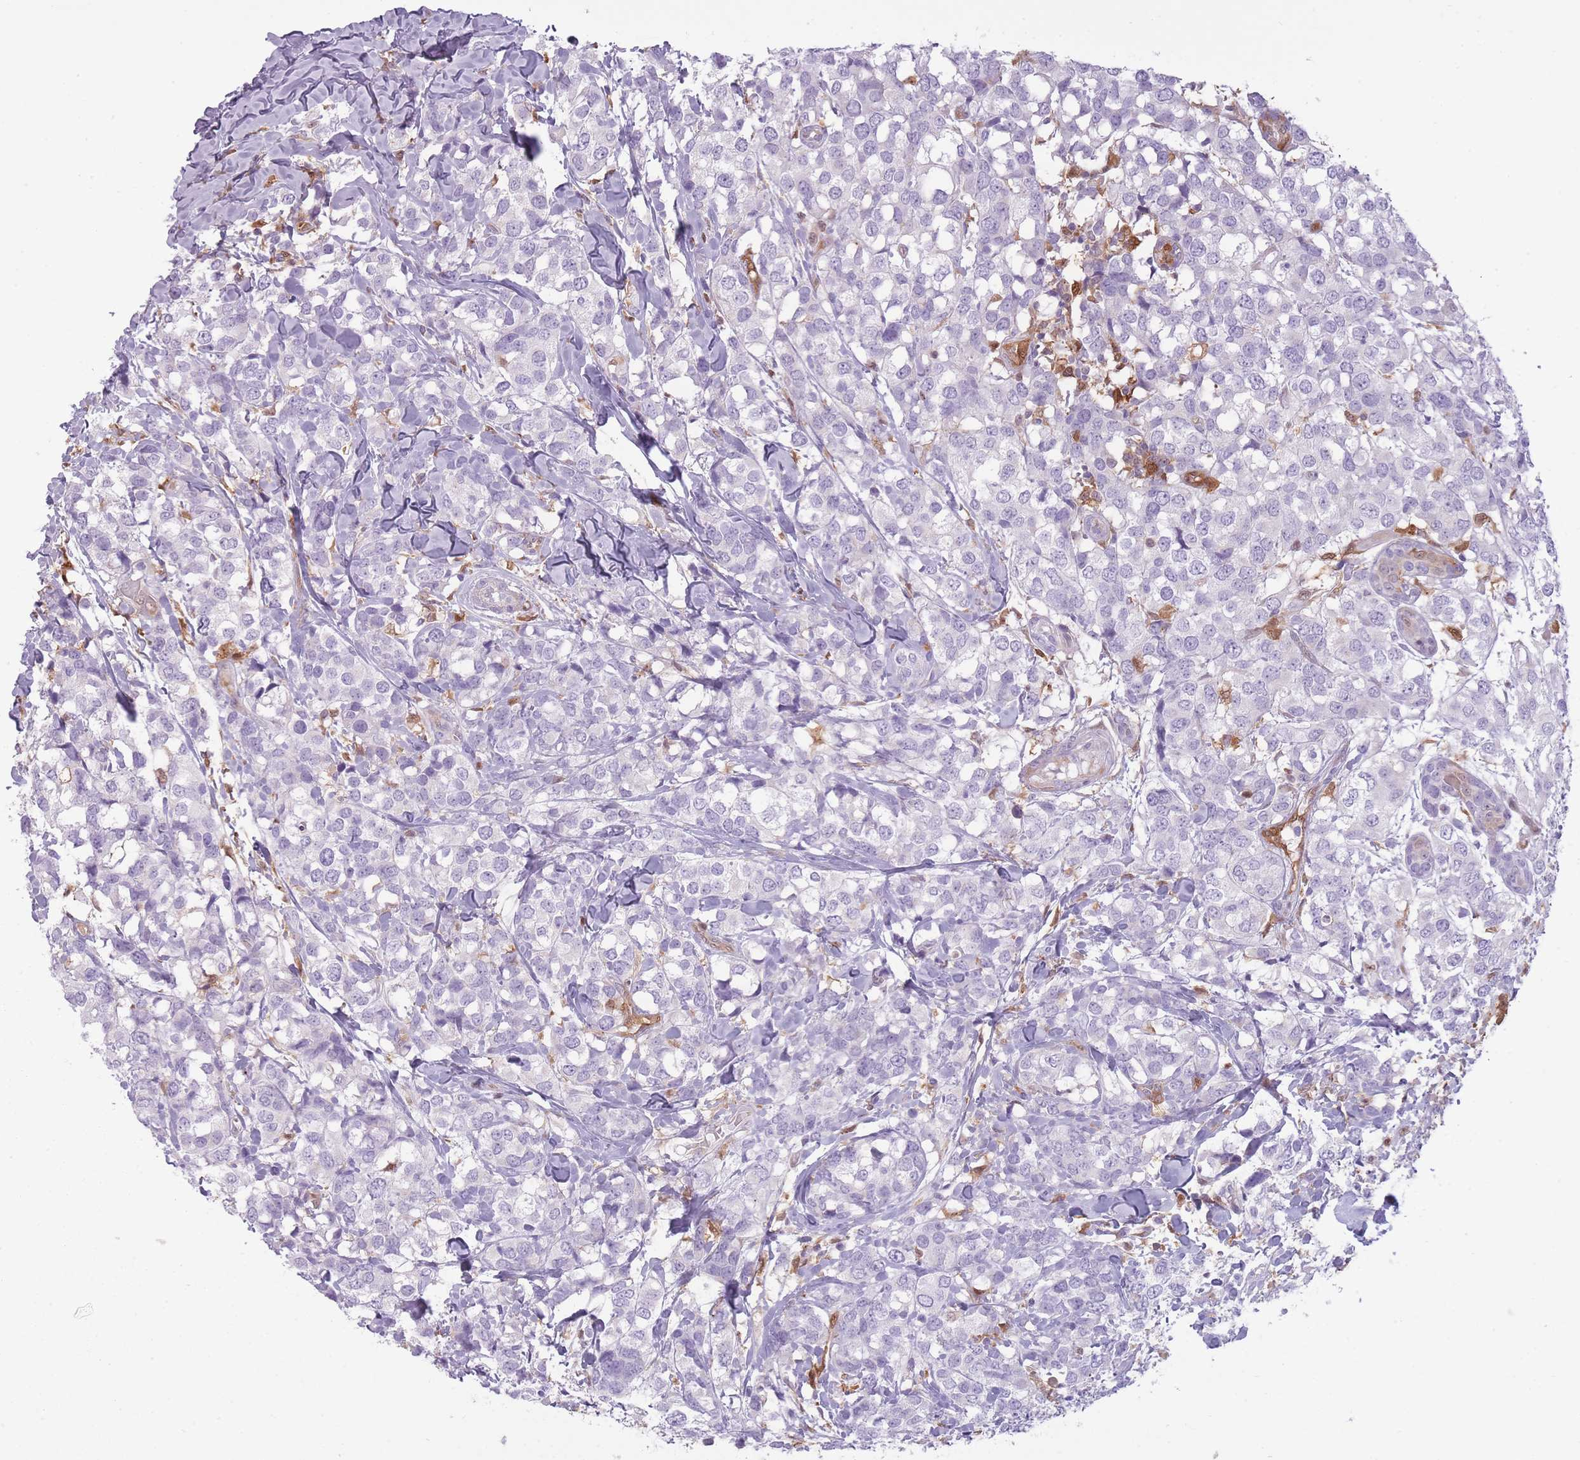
{"staining": {"intensity": "negative", "quantity": "none", "location": "none"}, "tissue": "breast cancer", "cell_type": "Tumor cells", "image_type": "cancer", "snomed": [{"axis": "morphology", "description": "Lobular carcinoma"}, {"axis": "topography", "description": "Breast"}], "caption": "Breast lobular carcinoma was stained to show a protein in brown. There is no significant expression in tumor cells. (DAB immunohistochemistry, high magnification).", "gene": "LGALS9", "patient": {"sex": "female", "age": 59}}